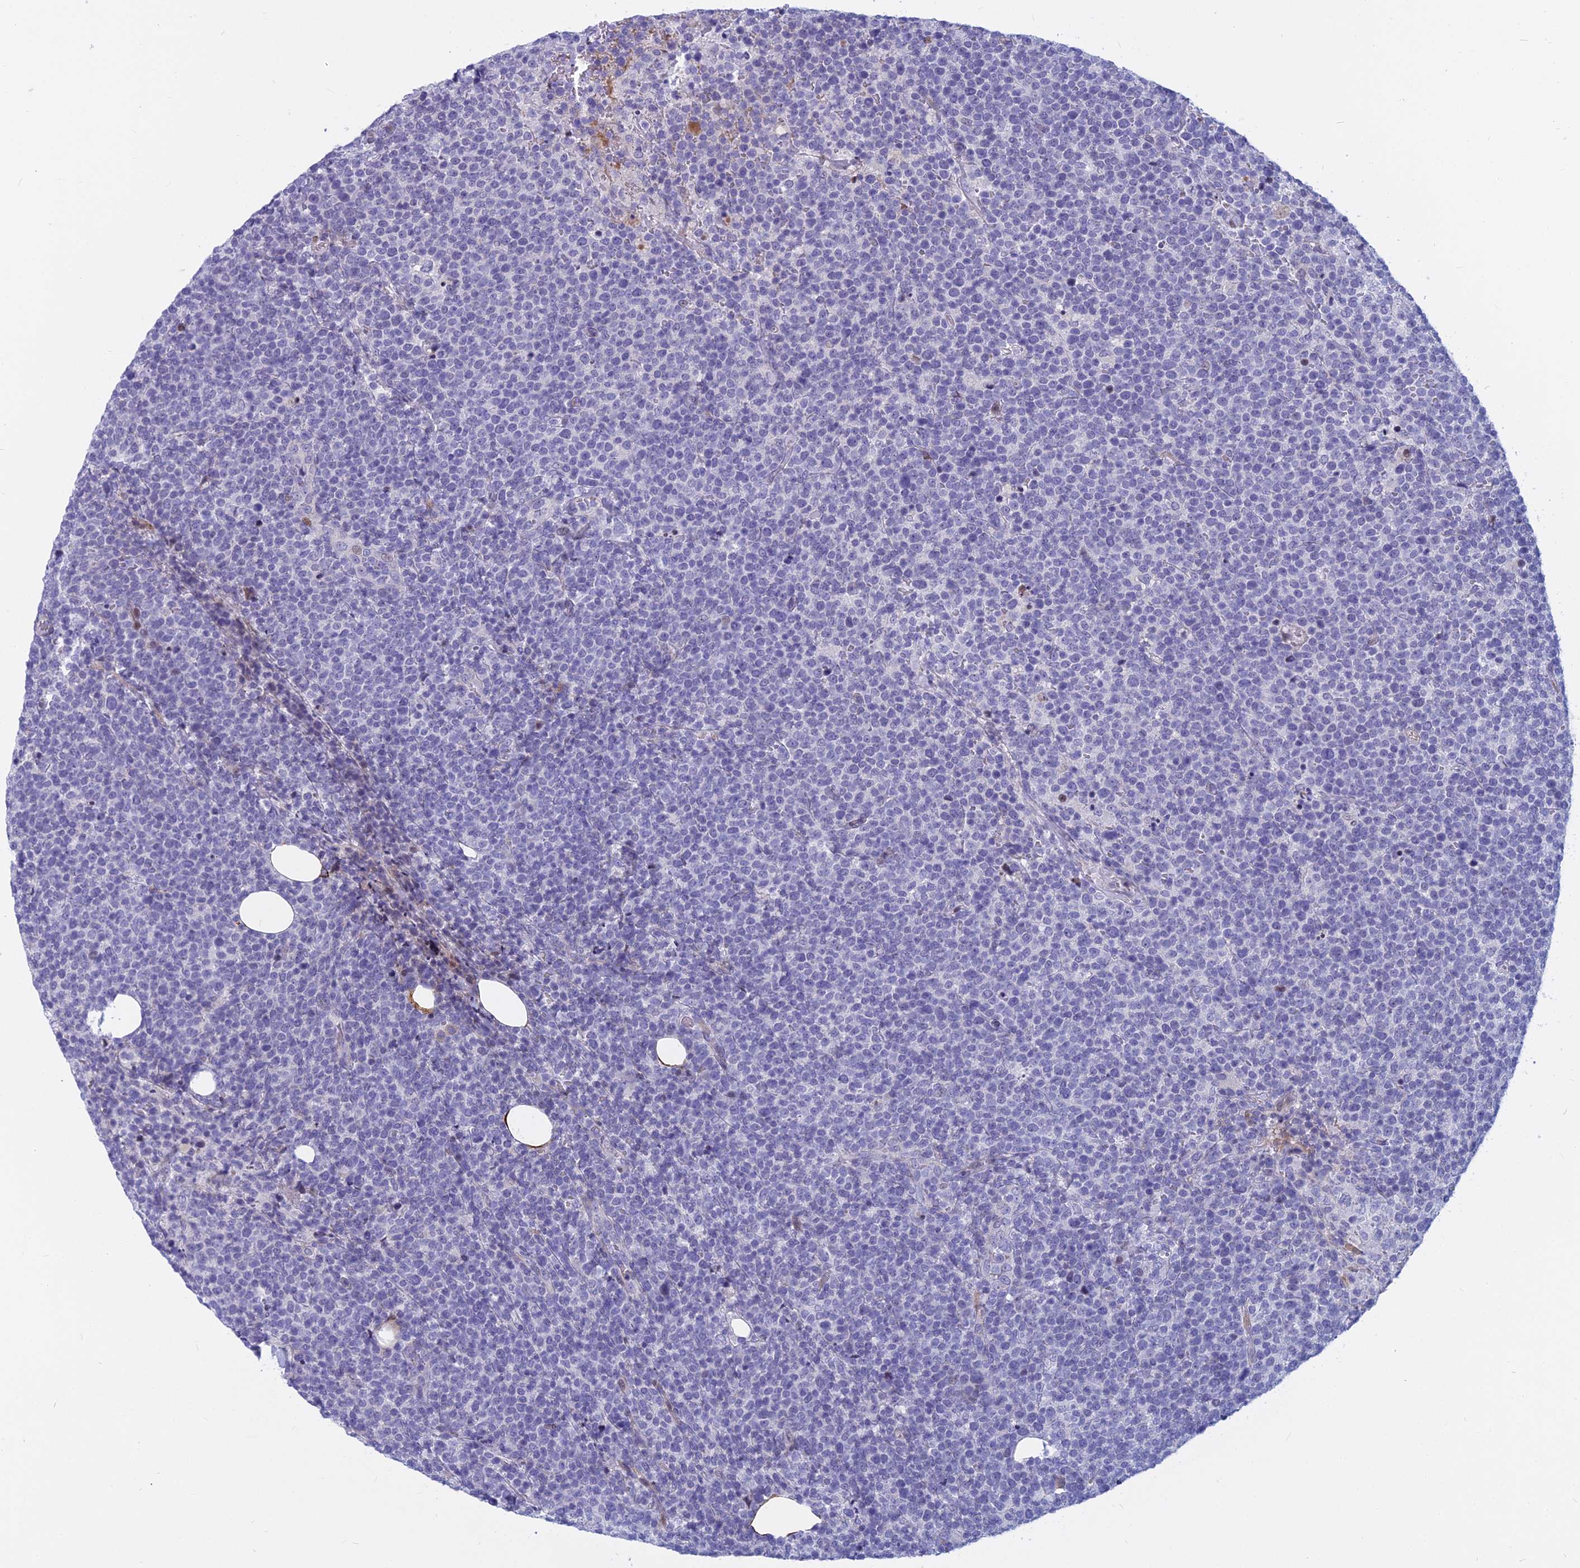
{"staining": {"intensity": "negative", "quantity": "none", "location": "none"}, "tissue": "lymphoma", "cell_type": "Tumor cells", "image_type": "cancer", "snomed": [{"axis": "morphology", "description": "Malignant lymphoma, non-Hodgkin's type, High grade"}, {"axis": "topography", "description": "Lymph node"}], "caption": "Image shows no protein expression in tumor cells of lymphoma tissue.", "gene": "MYBPC2", "patient": {"sex": "male", "age": 61}}